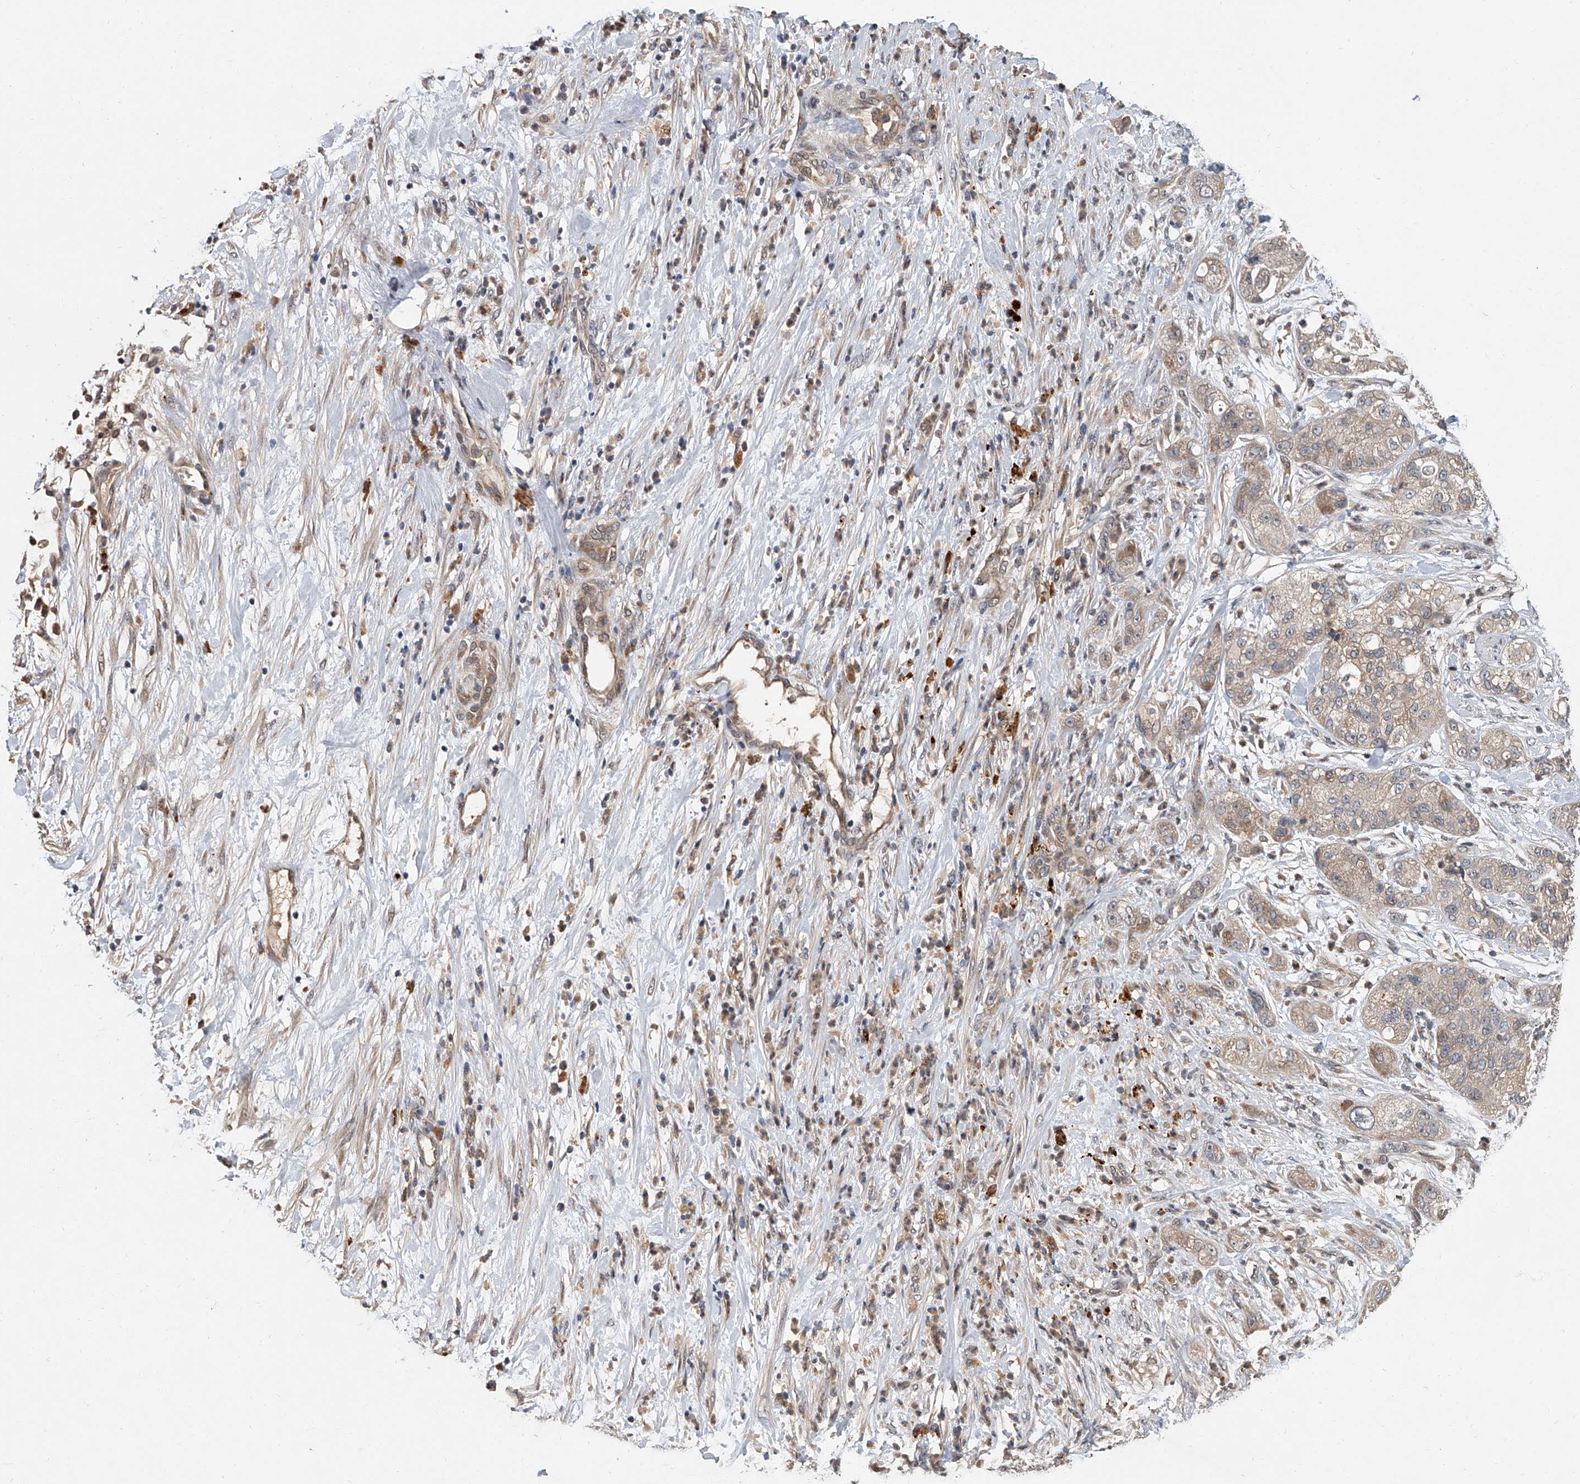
{"staining": {"intensity": "weak", "quantity": "25%-75%", "location": "cytoplasmic/membranous"}, "tissue": "pancreatic cancer", "cell_type": "Tumor cells", "image_type": "cancer", "snomed": [{"axis": "morphology", "description": "Adenocarcinoma, NOS"}, {"axis": "topography", "description": "Pancreas"}], "caption": "Immunohistochemistry image of human pancreatic cancer (adenocarcinoma) stained for a protein (brown), which reveals low levels of weak cytoplasmic/membranous expression in about 25%-75% of tumor cells.", "gene": "JAG2", "patient": {"sex": "female", "age": 78}}